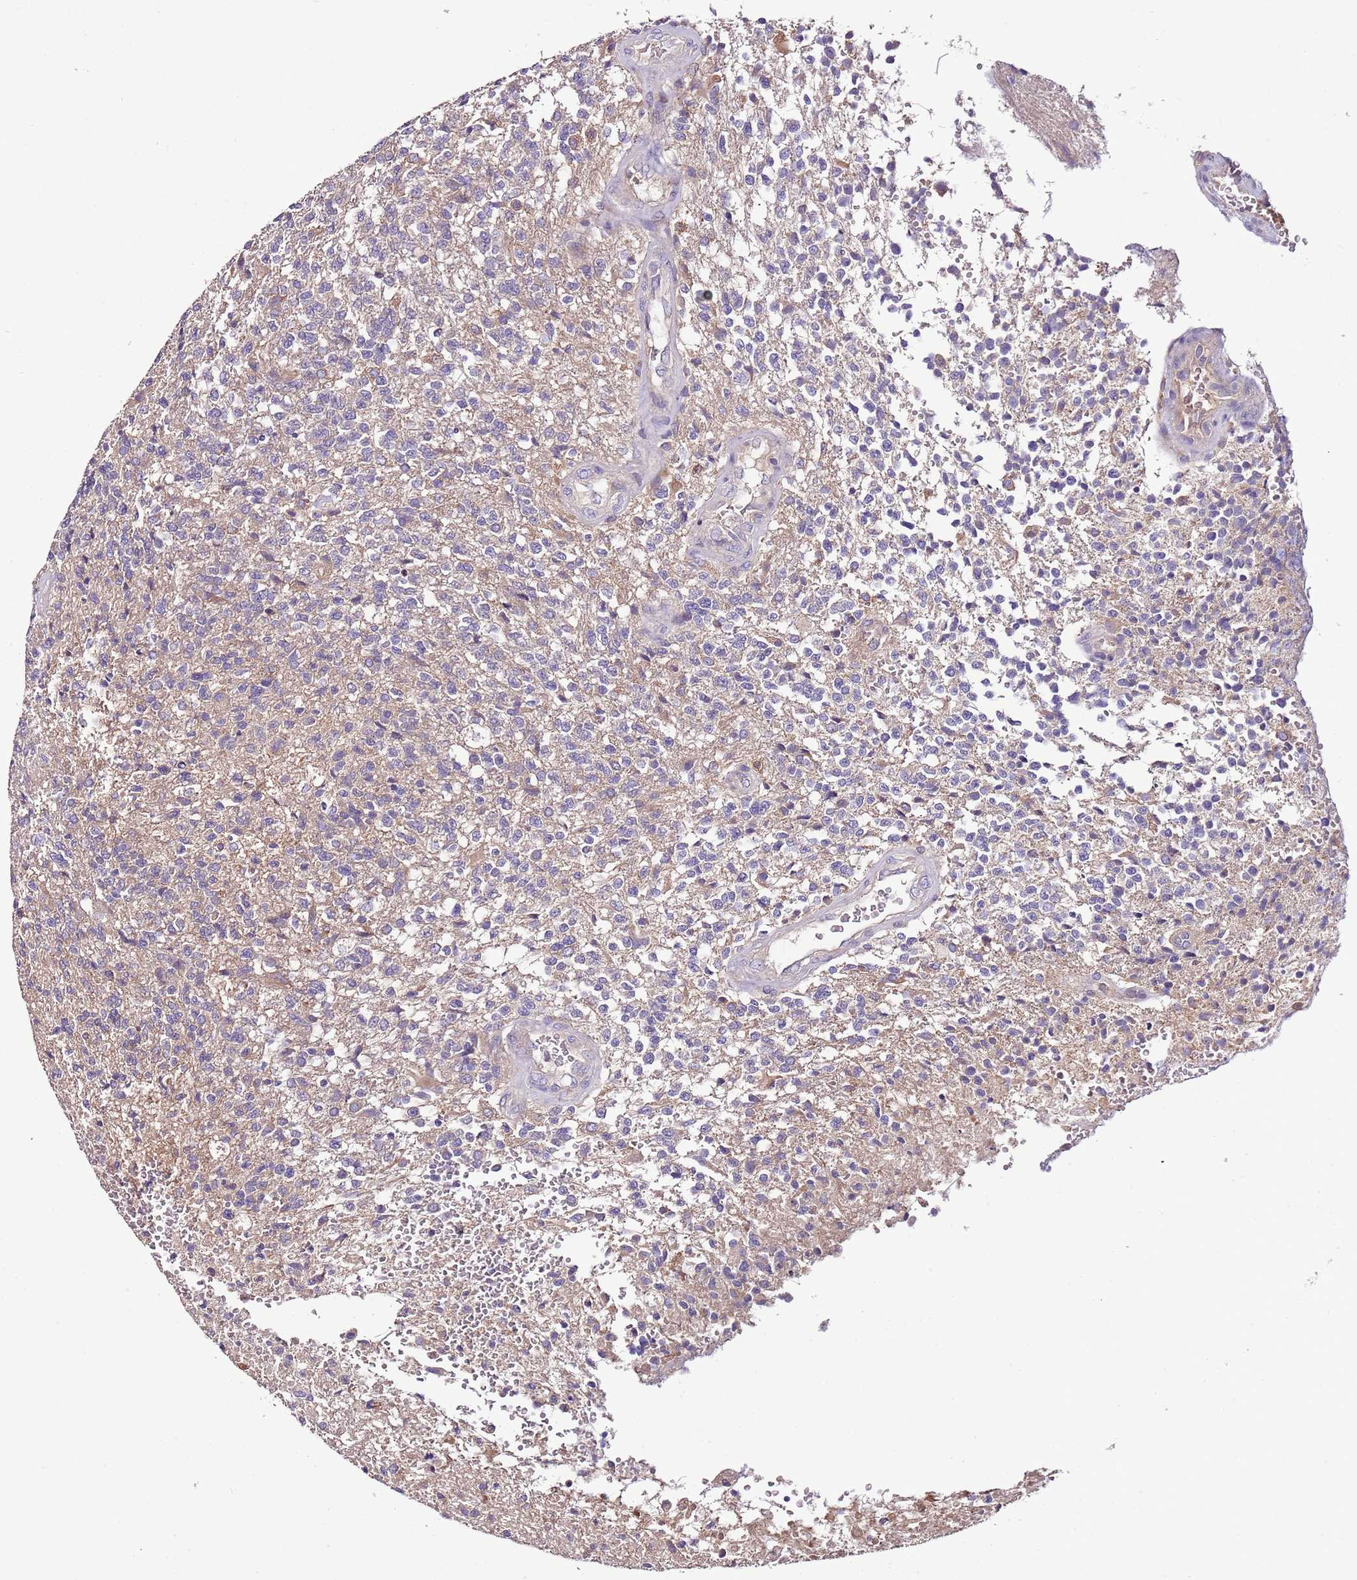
{"staining": {"intensity": "weak", "quantity": "<25%", "location": "cytoplasmic/membranous"}, "tissue": "glioma", "cell_type": "Tumor cells", "image_type": "cancer", "snomed": [{"axis": "morphology", "description": "Glioma, malignant, High grade"}, {"axis": "topography", "description": "Brain"}], "caption": "Tumor cells are negative for protein expression in human malignant glioma (high-grade).", "gene": "IGIP", "patient": {"sex": "male", "age": 56}}